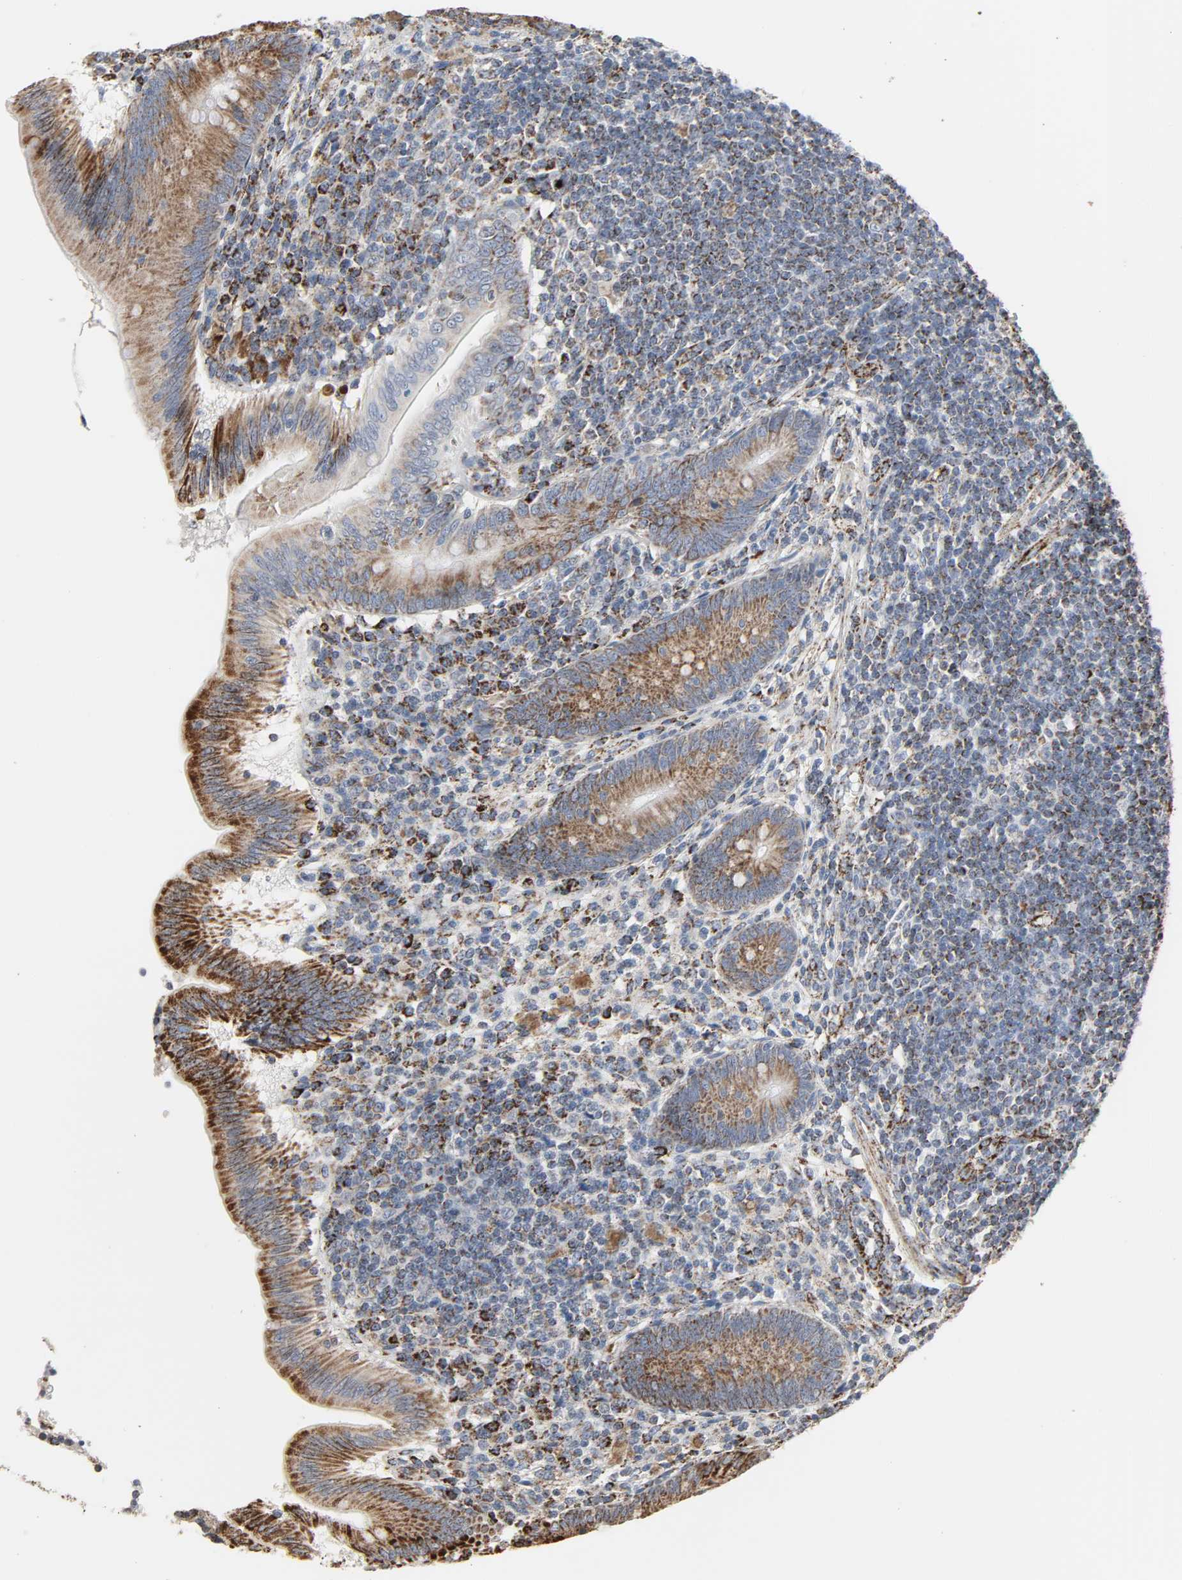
{"staining": {"intensity": "strong", "quantity": ">75%", "location": "cytoplasmic/membranous"}, "tissue": "appendix", "cell_type": "Glandular cells", "image_type": "normal", "snomed": [{"axis": "morphology", "description": "Normal tissue, NOS"}, {"axis": "morphology", "description": "Inflammation, NOS"}, {"axis": "topography", "description": "Appendix"}], "caption": "Appendix stained with DAB (3,3'-diaminobenzidine) IHC displays high levels of strong cytoplasmic/membranous expression in about >75% of glandular cells.", "gene": "ACAT1", "patient": {"sex": "male", "age": 46}}